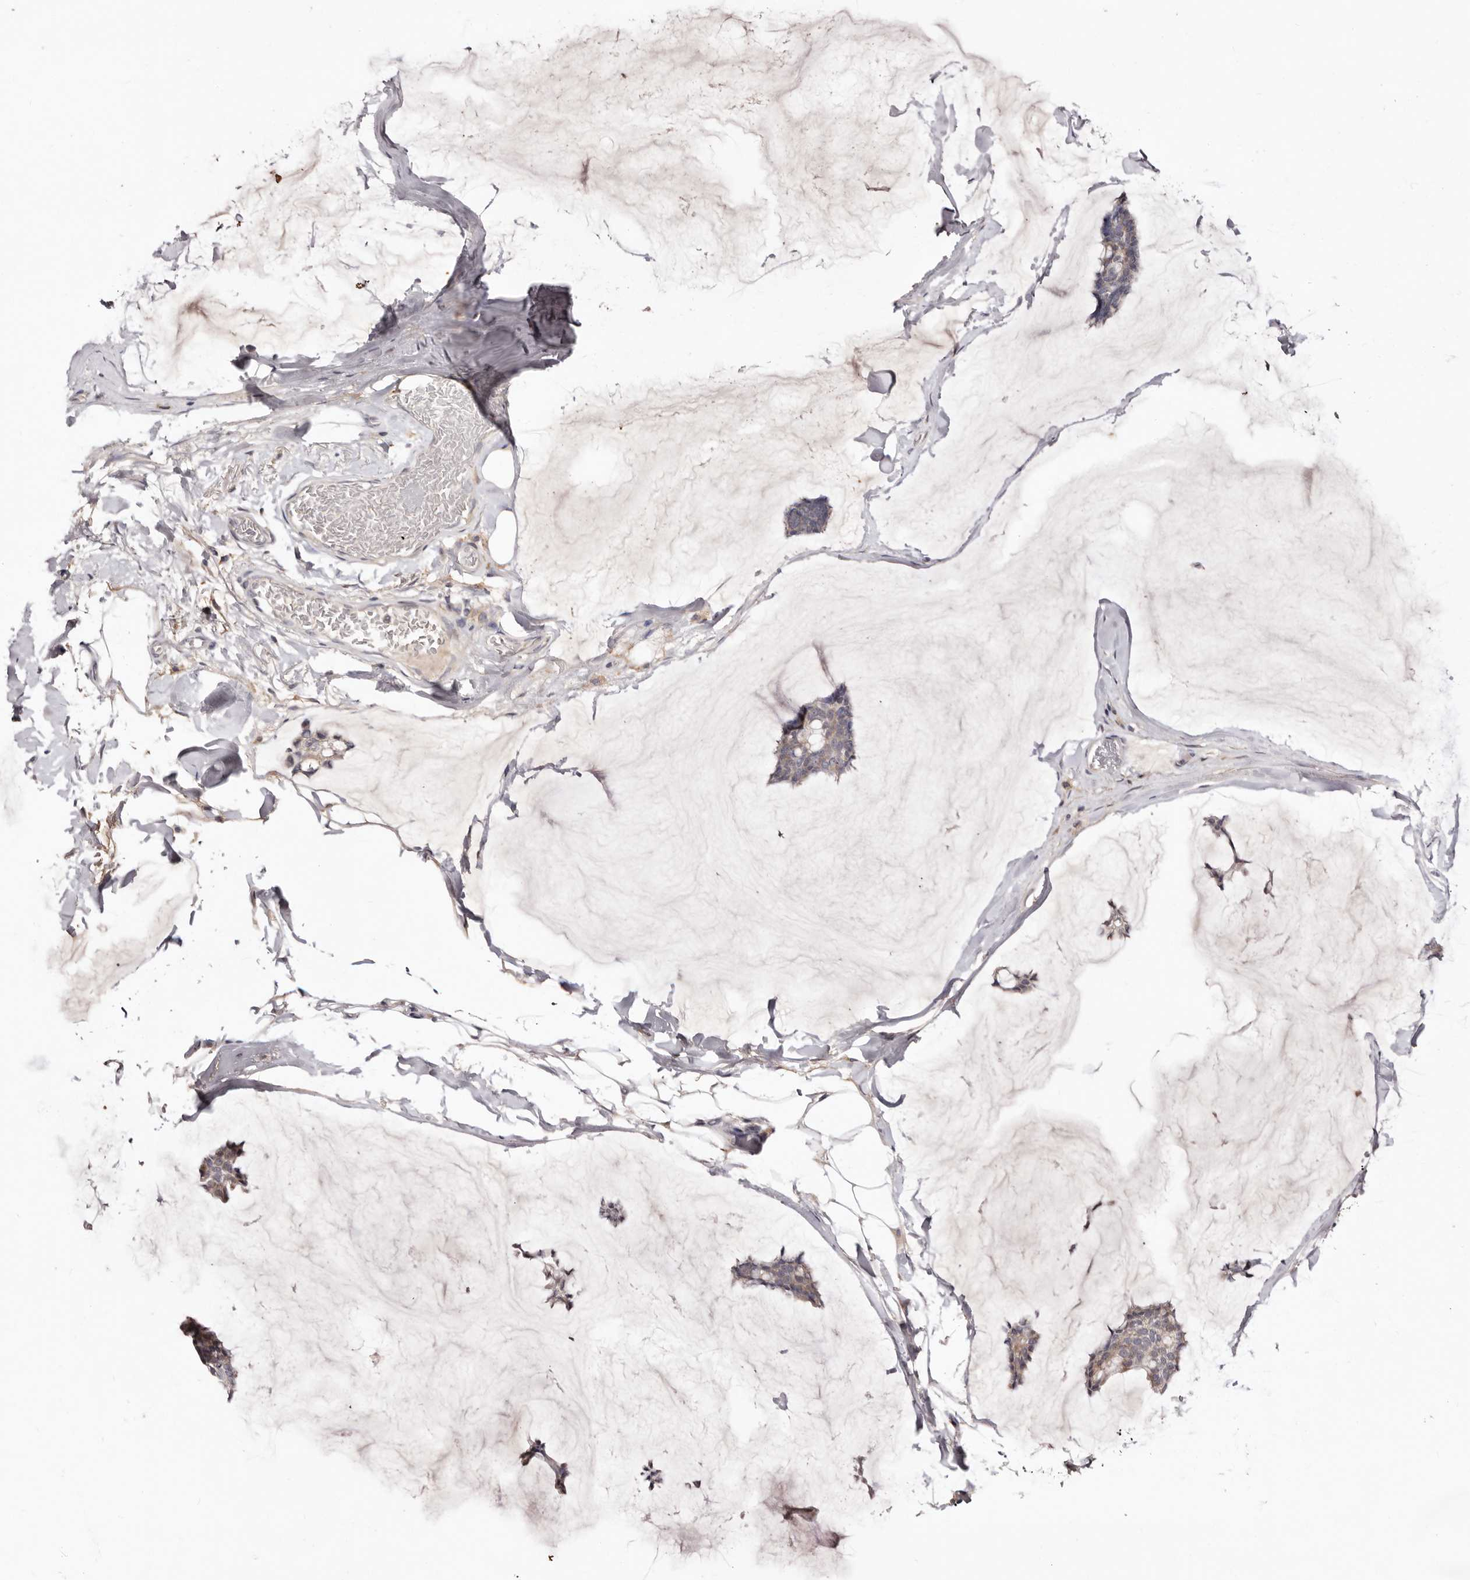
{"staining": {"intensity": "weak", "quantity": "25%-75%", "location": "cytoplasmic/membranous"}, "tissue": "breast cancer", "cell_type": "Tumor cells", "image_type": "cancer", "snomed": [{"axis": "morphology", "description": "Duct carcinoma"}, {"axis": "topography", "description": "Breast"}], "caption": "High-power microscopy captured an IHC photomicrograph of breast cancer, revealing weak cytoplasmic/membranous expression in approximately 25%-75% of tumor cells. The staining was performed using DAB (3,3'-diaminobenzidine) to visualize the protein expression in brown, while the nuclei were stained in blue with hematoxylin (Magnification: 20x).", "gene": "CDCA8", "patient": {"sex": "female", "age": 93}}